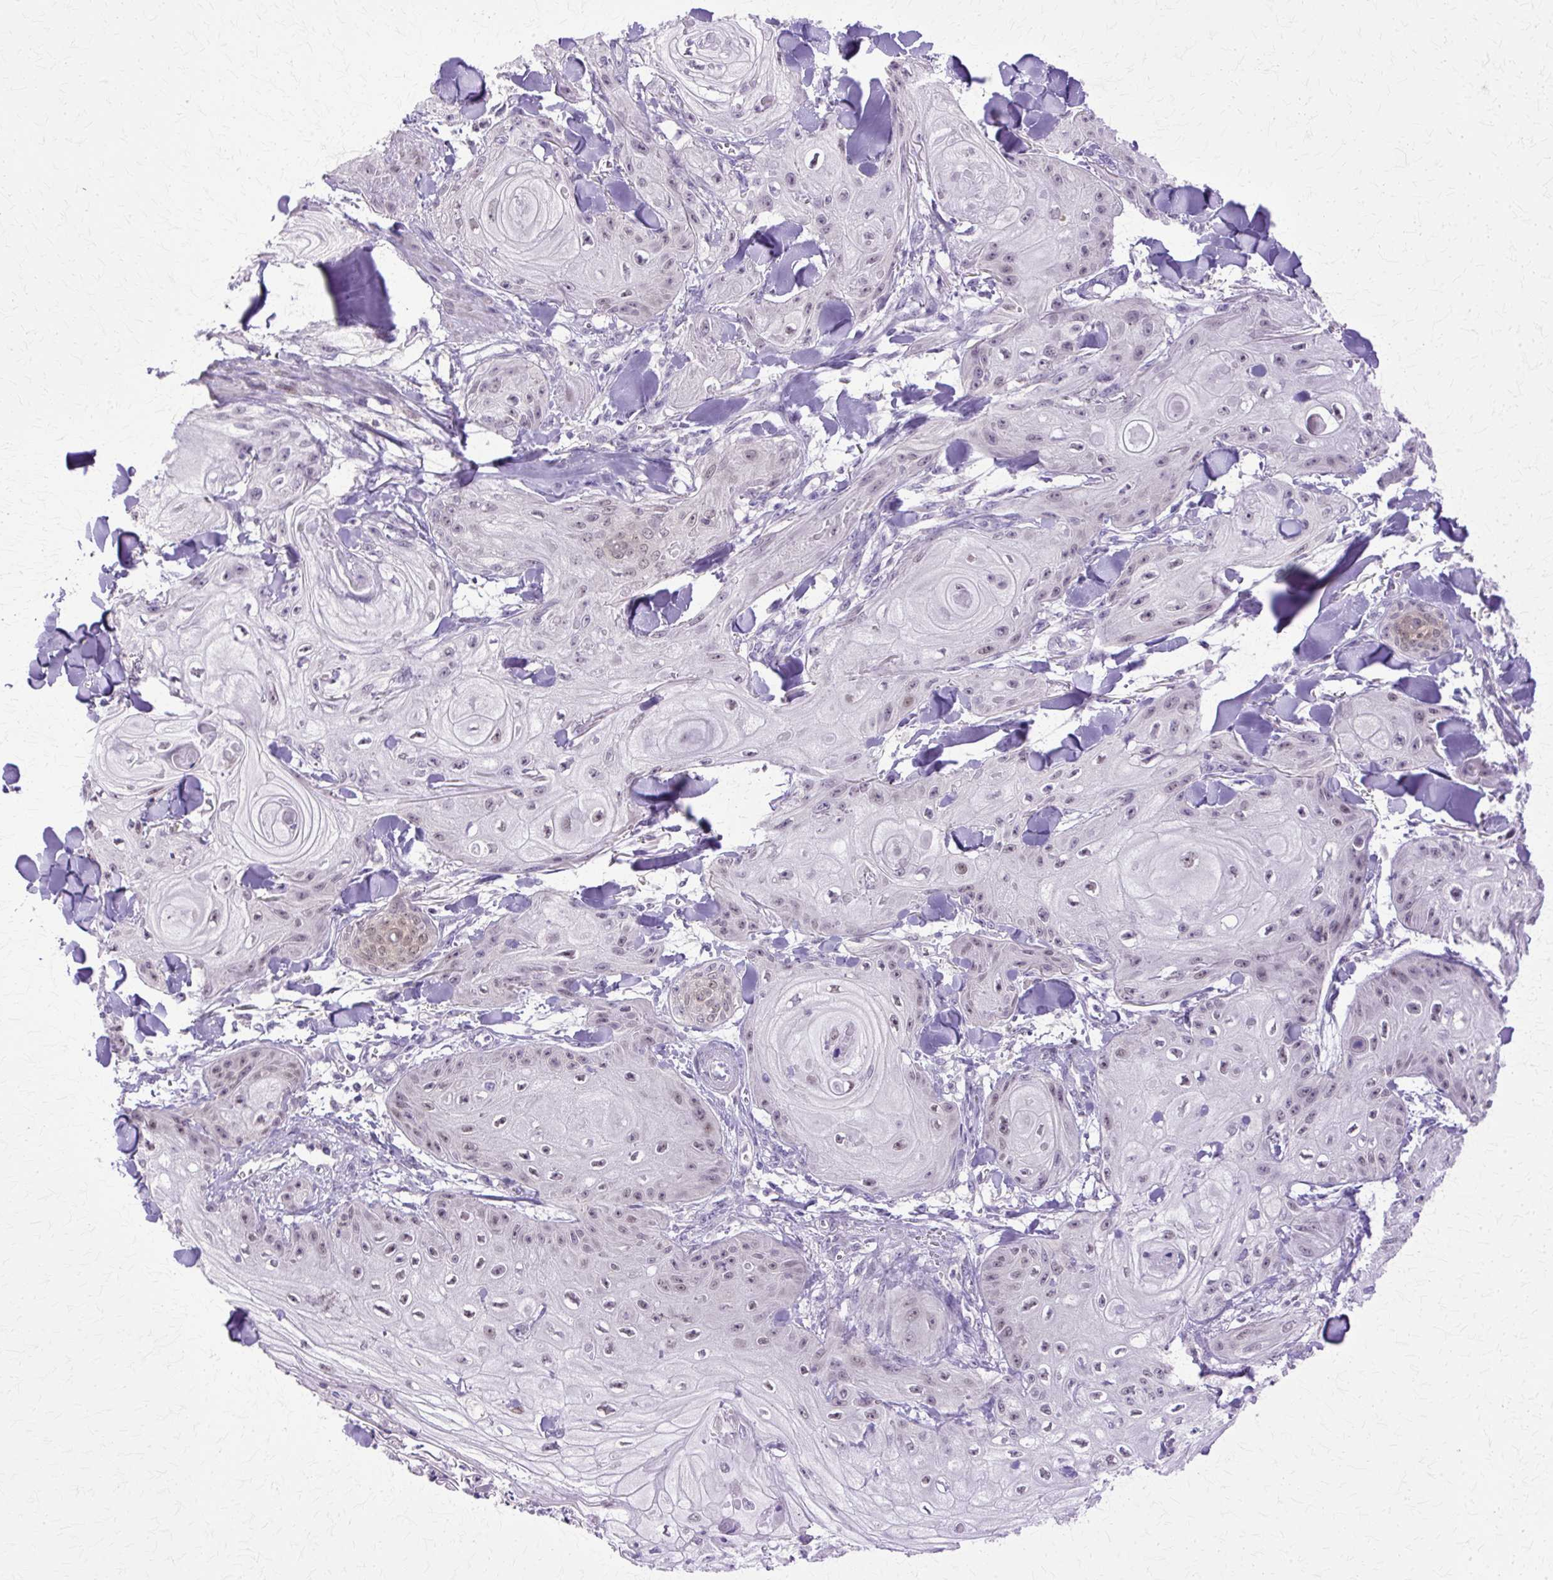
{"staining": {"intensity": "weak", "quantity": "25%-75%", "location": "nuclear"}, "tissue": "skin cancer", "cell_type": "Tumor cells", "image_type": "cancer", "snomed": [{"axis": "morphology", "description": "Squamous cell carcinoma, NOS"}, {"axis": "topography", "description": "Skin"}], "caption": "Squamous cell carcinoma (skin) tissue shows weak nuclear positivity in about 25%-75% of tumor cells, visualized by immunohistochemistry.", "gene": "HSPA8", "patient": {"sex": "male", "age": 74}}